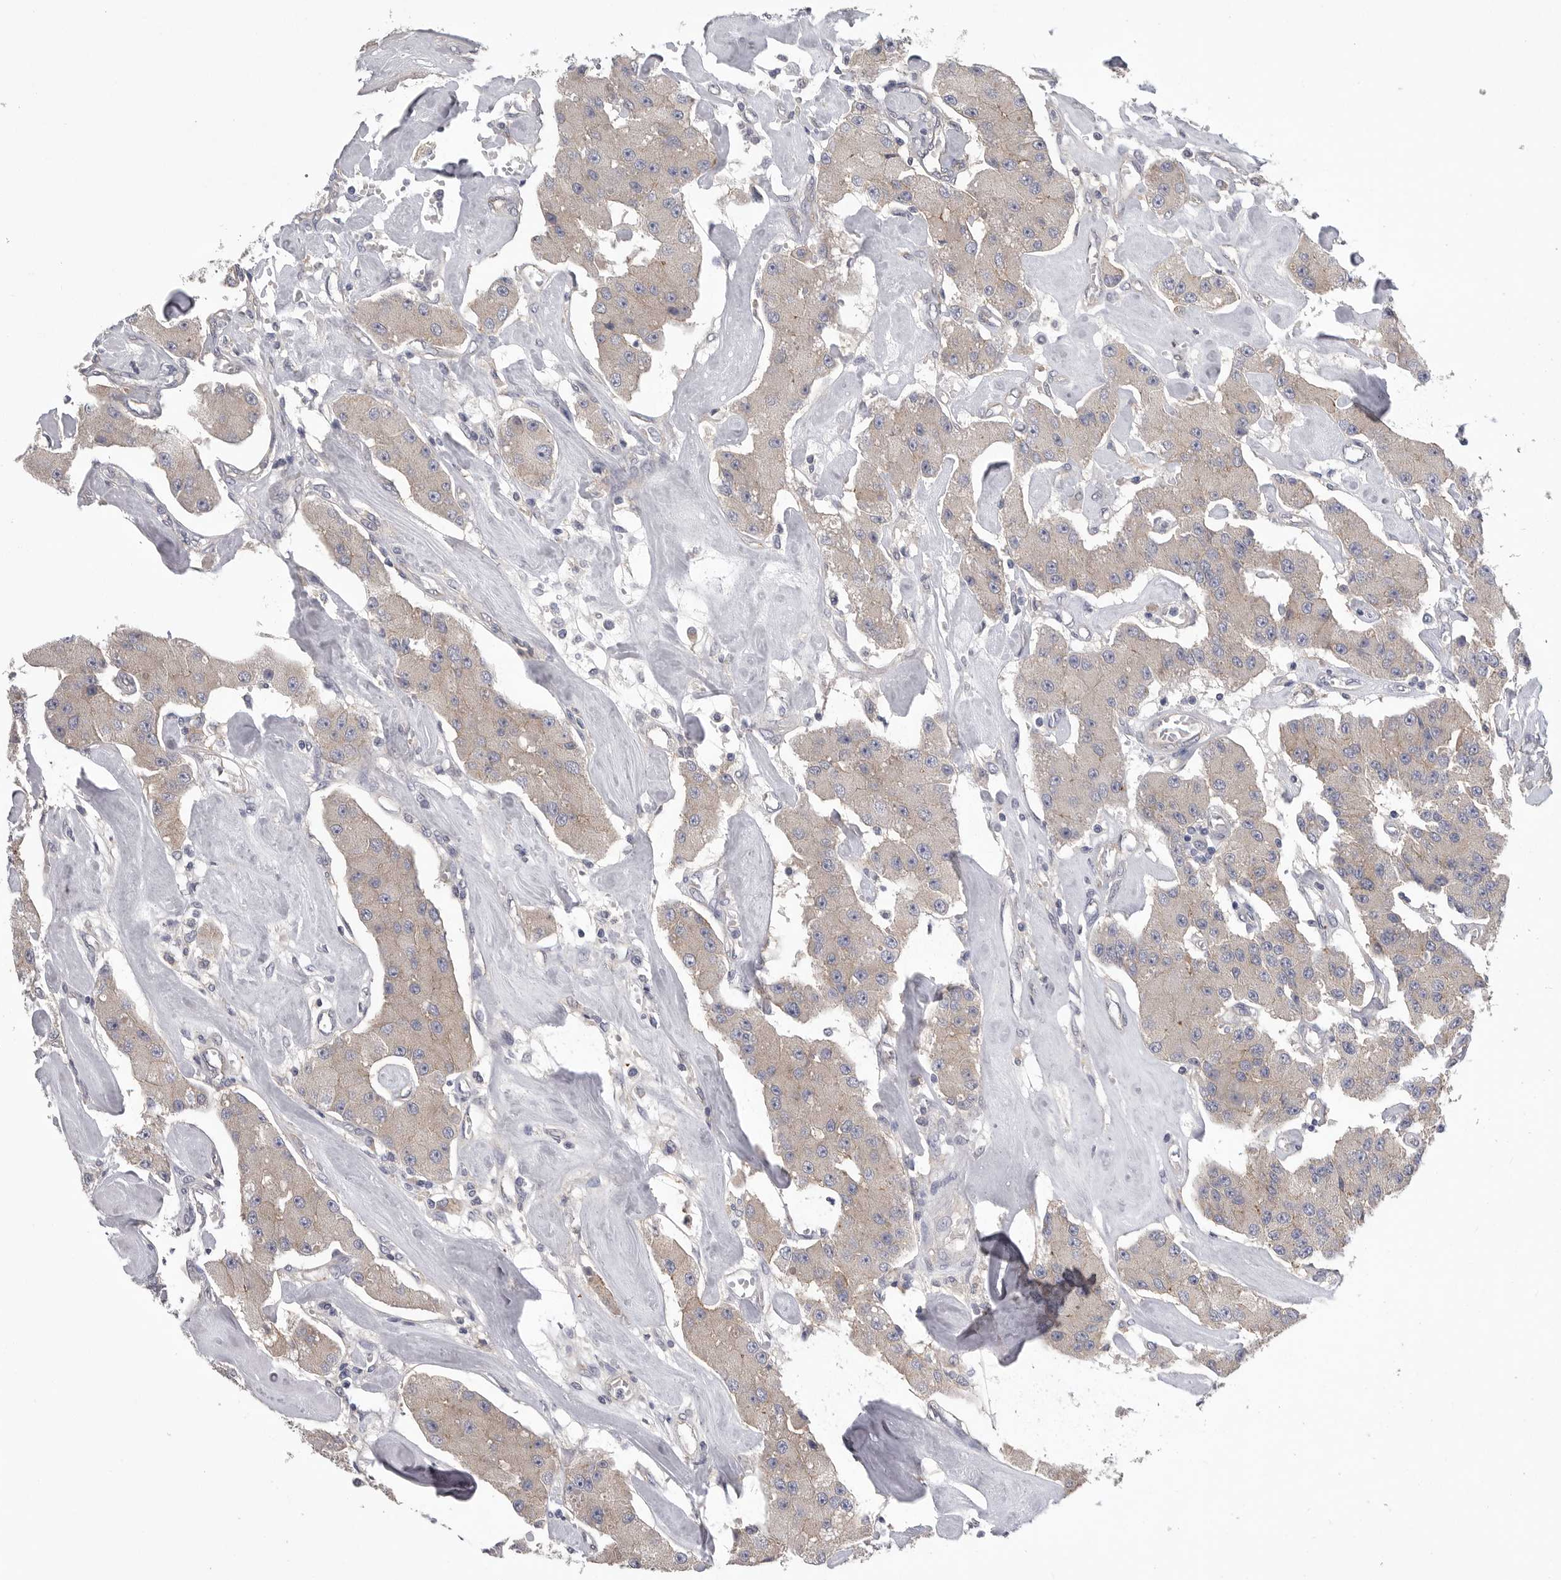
{"staining": {"intensity": "negative", "quantity": "none", "location": "none"}, "tissue": "carcinoid", "cell_type": "Tumor cells", "image_type": "cancer", "snomed": [{"axis": "morphology", "description": "Carcinoid, malignant, NOS"}, {"axis": "topography", "description": "Pancreas"}], "caption": "Micrograph shows no significant protein staining in tumor cells of carcinoid.", "gene": "NECTIN2", "patient": {"sex": "male", "age": 41}}